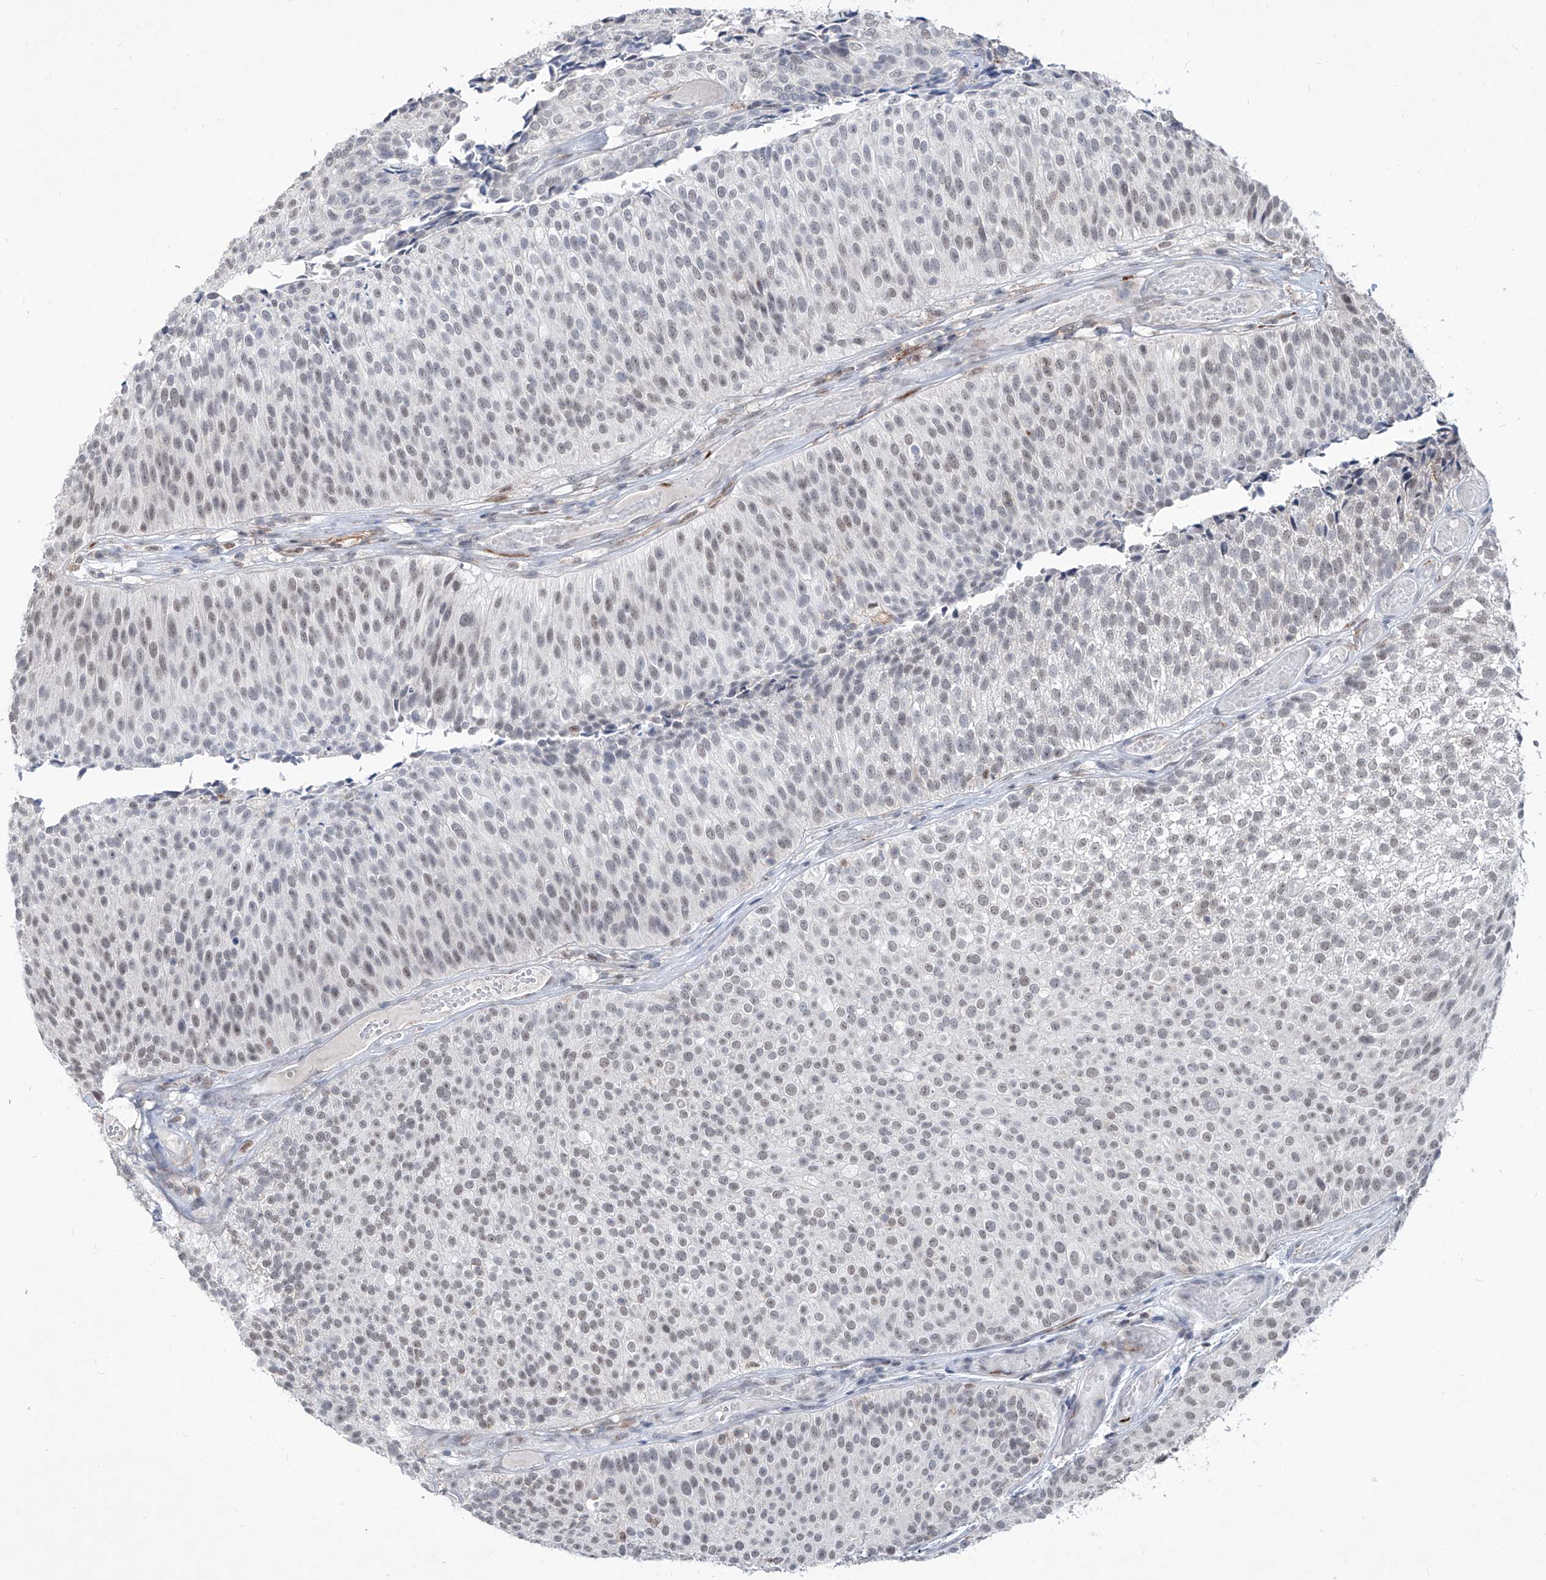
{"staining": {"intensity": "weak", "quantity": "25%-75%", "location": "nuclear"}, "tissue": "urothelial cancer", "cell_type": "Tumor cells", "image_type": "cancer", "snomed": [{"axis": "morphology", "description": "Urothelial carcinoma, Low grade"}, {"axis": "topography", "description": "Urinary bladder"}], "caption": "A low amount of weak nuclear staining is present in about 25%-75% of tumor cells in low-grade urothelial carcinoma tissue.", "gene": "ZBTB48", "patient": {"sex": "male", "age": 86}}